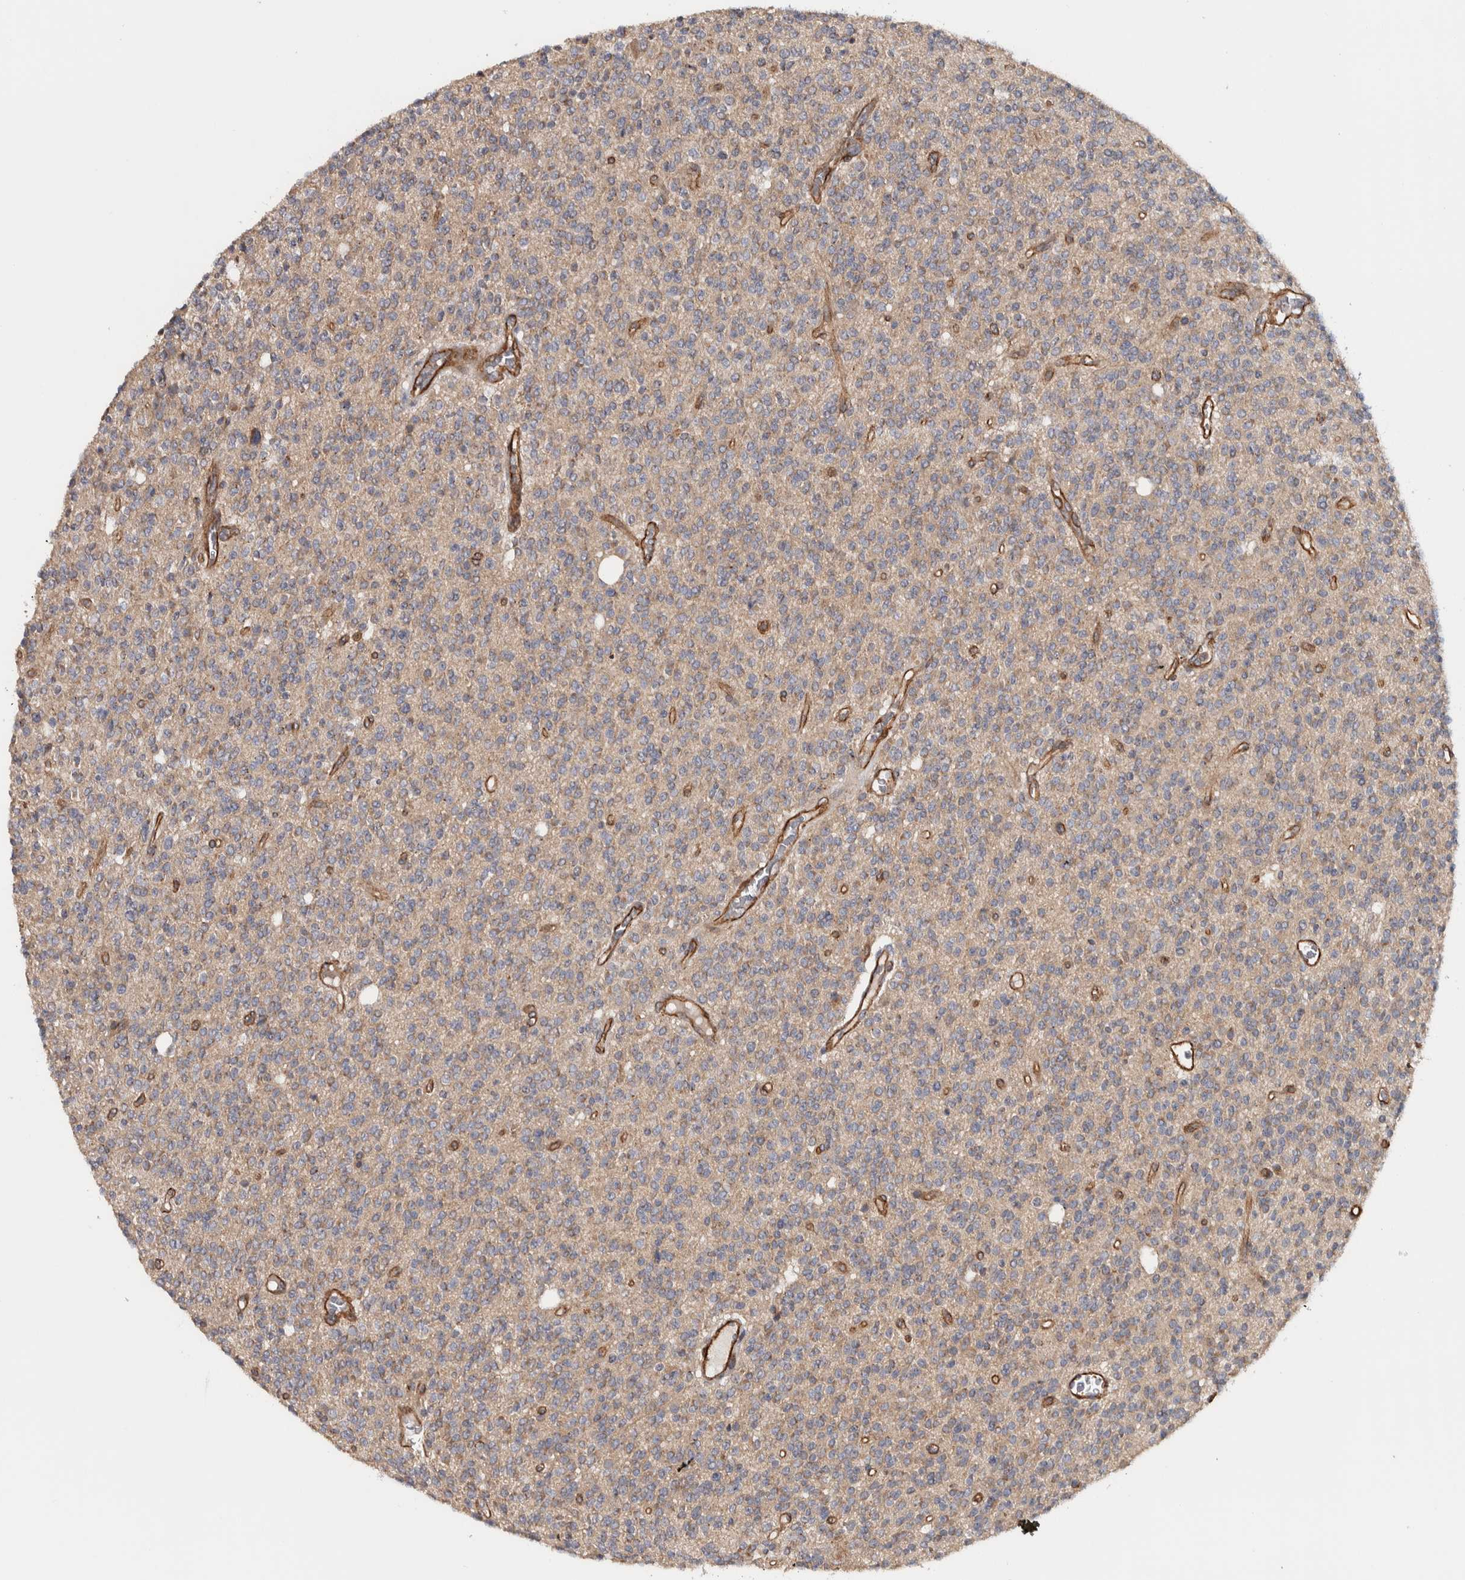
{"staining": {"intensity": "weak", "quantity": "25%-75%", "location": "cytoplasmic/membranous"}, "tissue": "glioma", "cell_type": "Tumor cells", "image_type": "cancer", "snomed": [{"axis": "morphology", "description": "Glioma, malignant, High grade"}, {"axis": "topography", "description": "Brain"}], "caption": "Tumor cells reveal low levels of weak cytoplasmic/membranous expression in approximately 25%-75% of cells in human glioma.", "gene": "CHMP4C", "patient": {"sex": "male", "age": 34}}